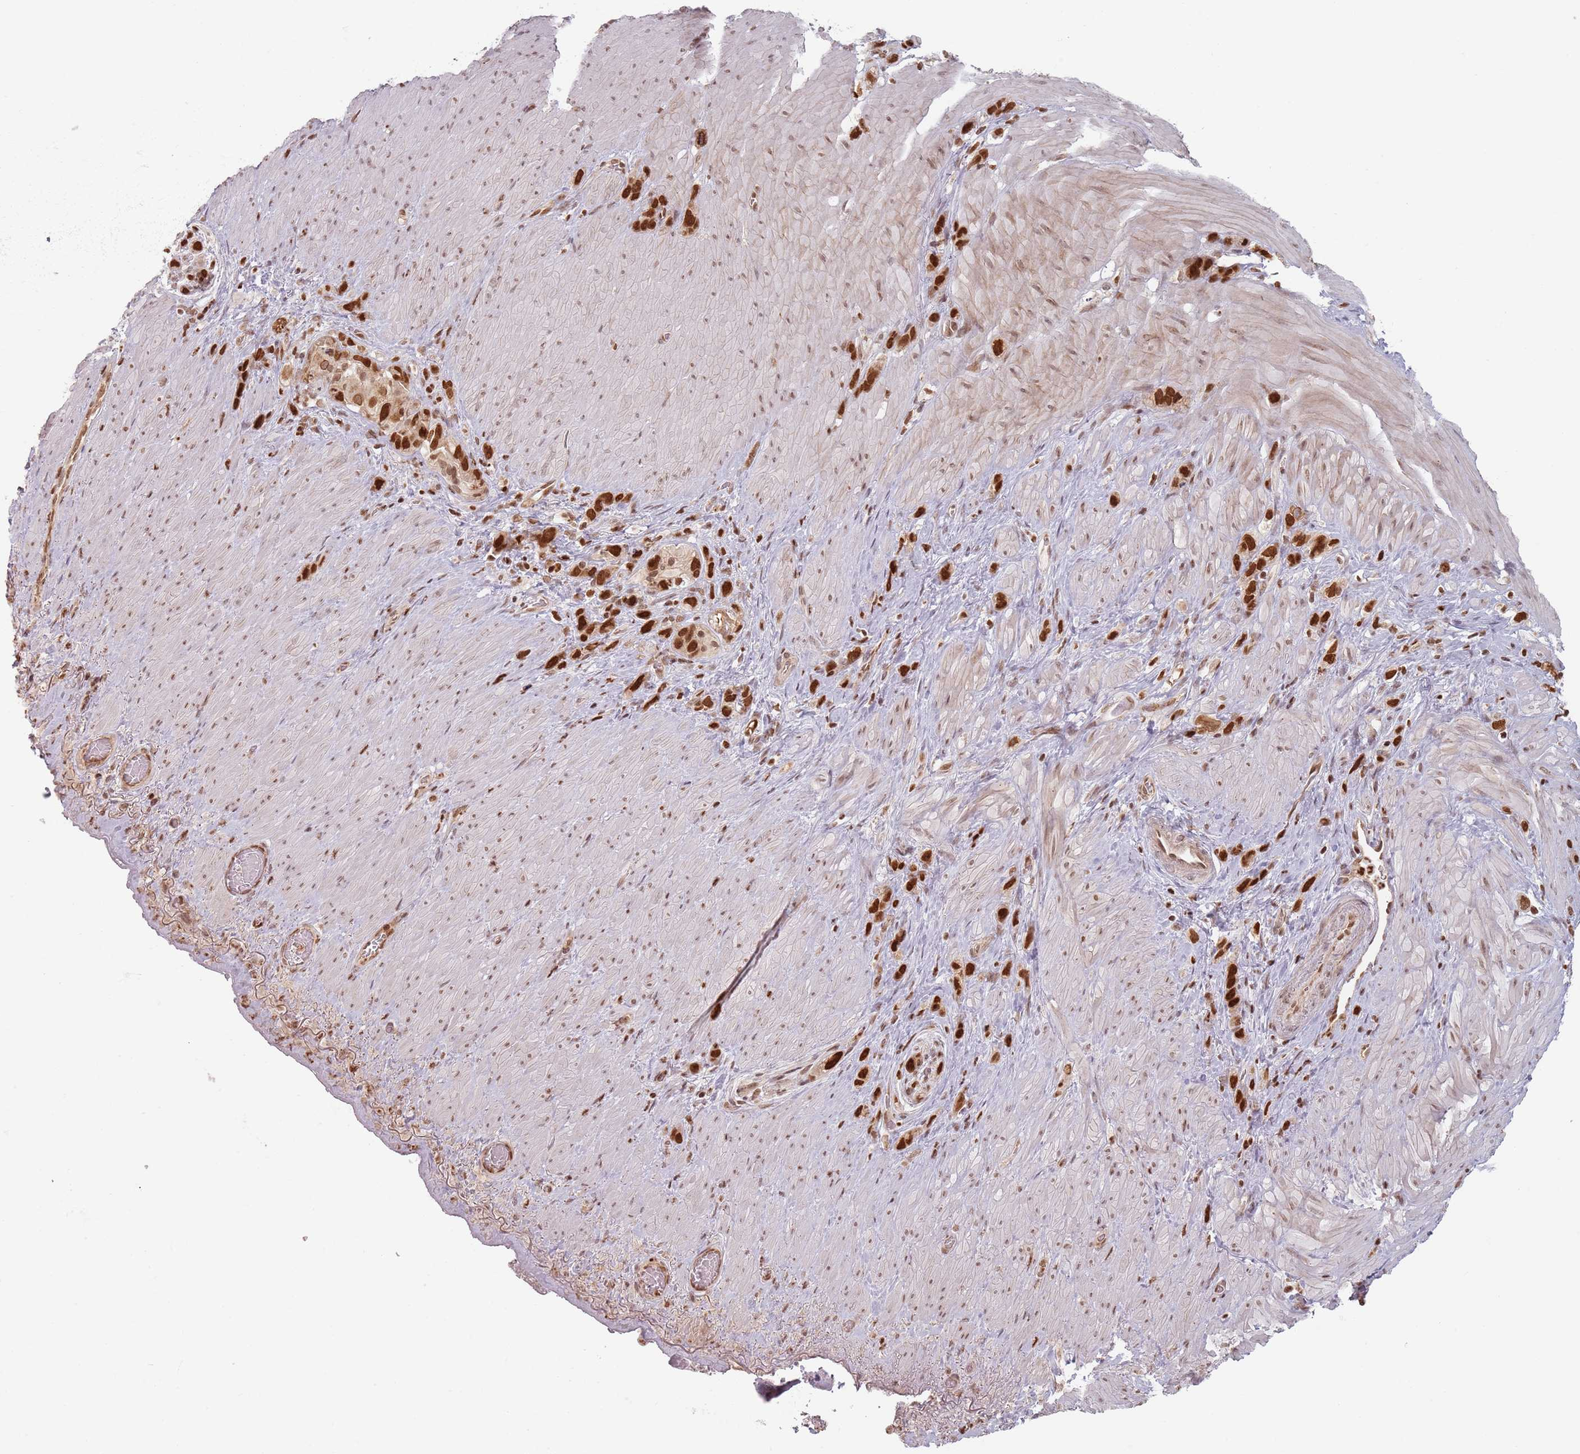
{"staining": {"intensity": "strong", "quantity": ">75%", "location": "nuclear"}, "tissue": "stomach cancer", "cell_type": "Tumor cells", "image_type": "cancer", "snomed": [{"axis": "morphology", "description": "Adenocarcinoma, NOS"}, {"axis": "topography", "description": "Stomach"}], "caption": "High-magnification brightfield microscopy of stomach adenocarcinoma stained with DAB (brown) and counterstained with hematoxylin (blue). tumor cells exhibit strong nuclear positivity is present in about>75% of cells.", "gene": "NUP50", "patient": {"sex": "female", "age": 65}}